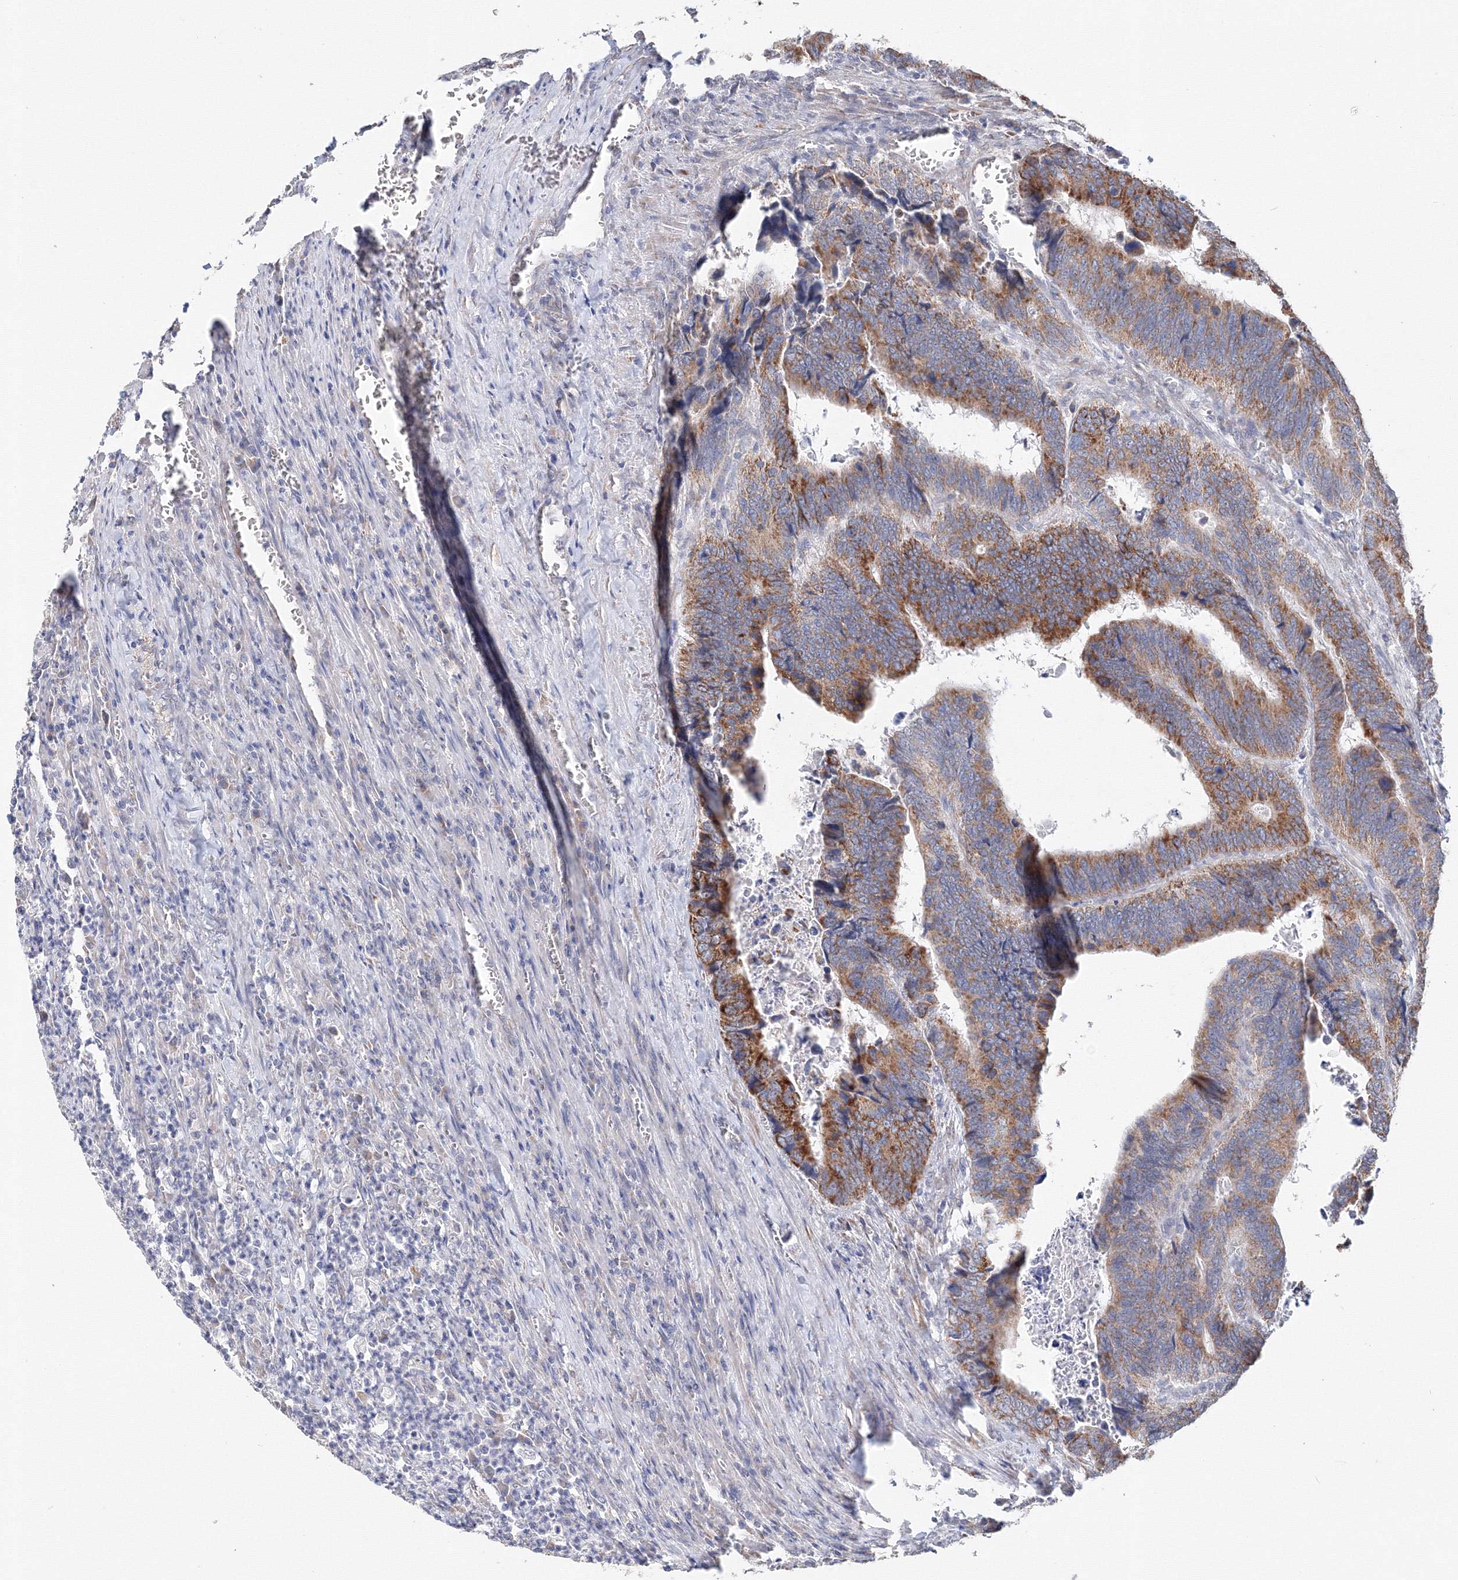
{"staining": {"intensity": "moderate", "quantity": ">75%", "location": "cytoplasmic/membranous"}, "tissue": "colorectal cancer", "cell_type": "Tumor cells", "image_type": "cancer", "snomed": [{"axis": "morphology", "description": "Adenocarcinoma, NOS"}, {"axis": "topography", "description": "Colon"}], "caption": "The immunohistochemical stain highlights moderate cytoplasmic/membranous expression in tumor cells of colorectal adenocarcinoma tissue.", "gene": "DHRS12", "patient": {"sex": "male", "age": 72}}